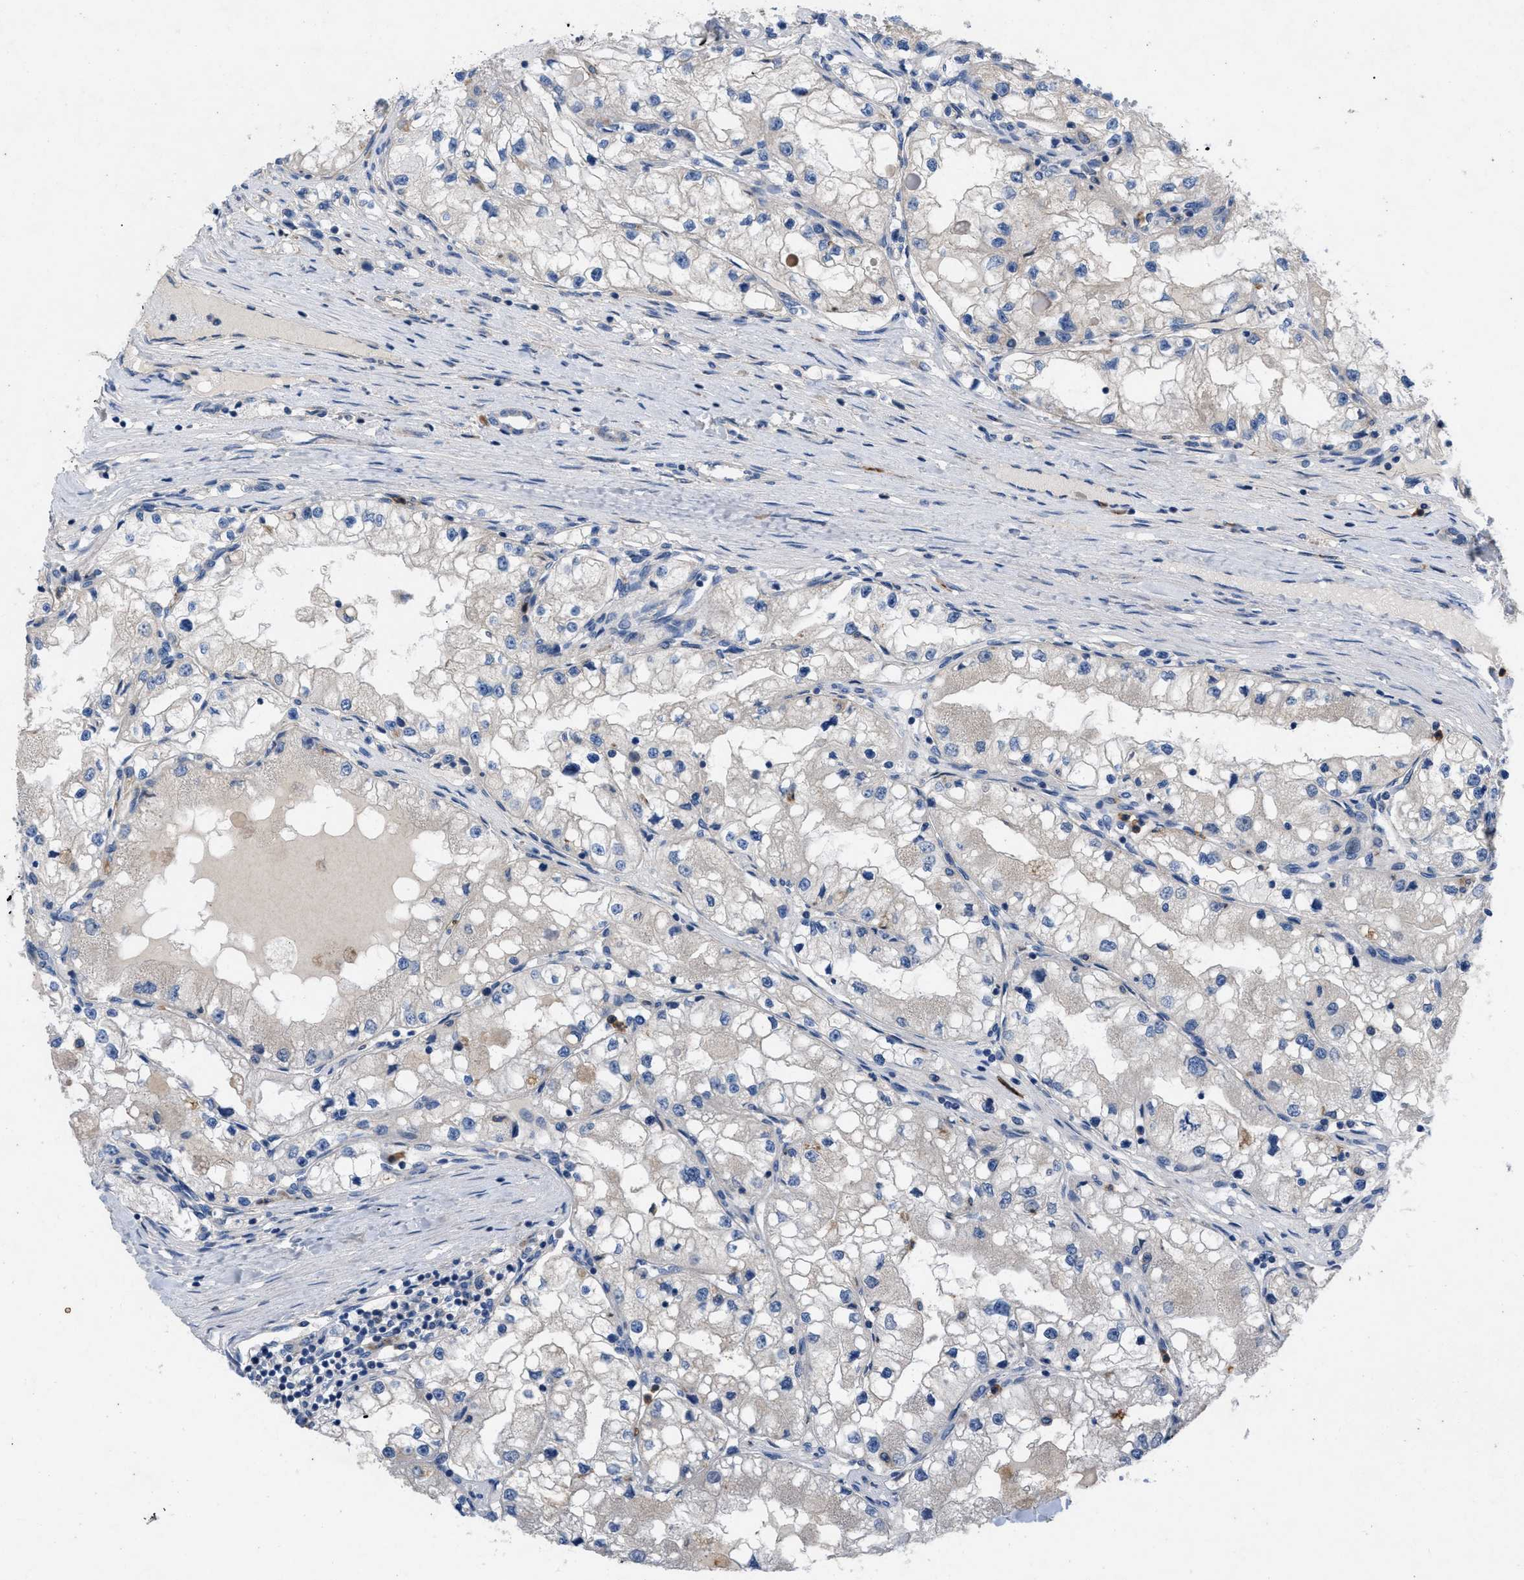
{"staining": {"intensity": "negative", "quantity": "none", "location": "none"}, "tissue": "renal cancer", "cell_type": "Tumor cells", "image_type": "cancer", "snomed": [{"axis": "morphology", "description": "Adenocarcinoma, NOS"}, {"axis": "topography", "description": "Kidney"}], "caption": "DAB (3,3'-diaminobenzidine) immunohistochemical staining of renal cancer (adenocarcinoma) shows no significant positivity in tumor cells. (DAB (3,3'-diaminobenzidine) IHC with hematoxylin counter stain).", "gene": "PLPPR5", "patient": {"sex": "male", "age": 68}}